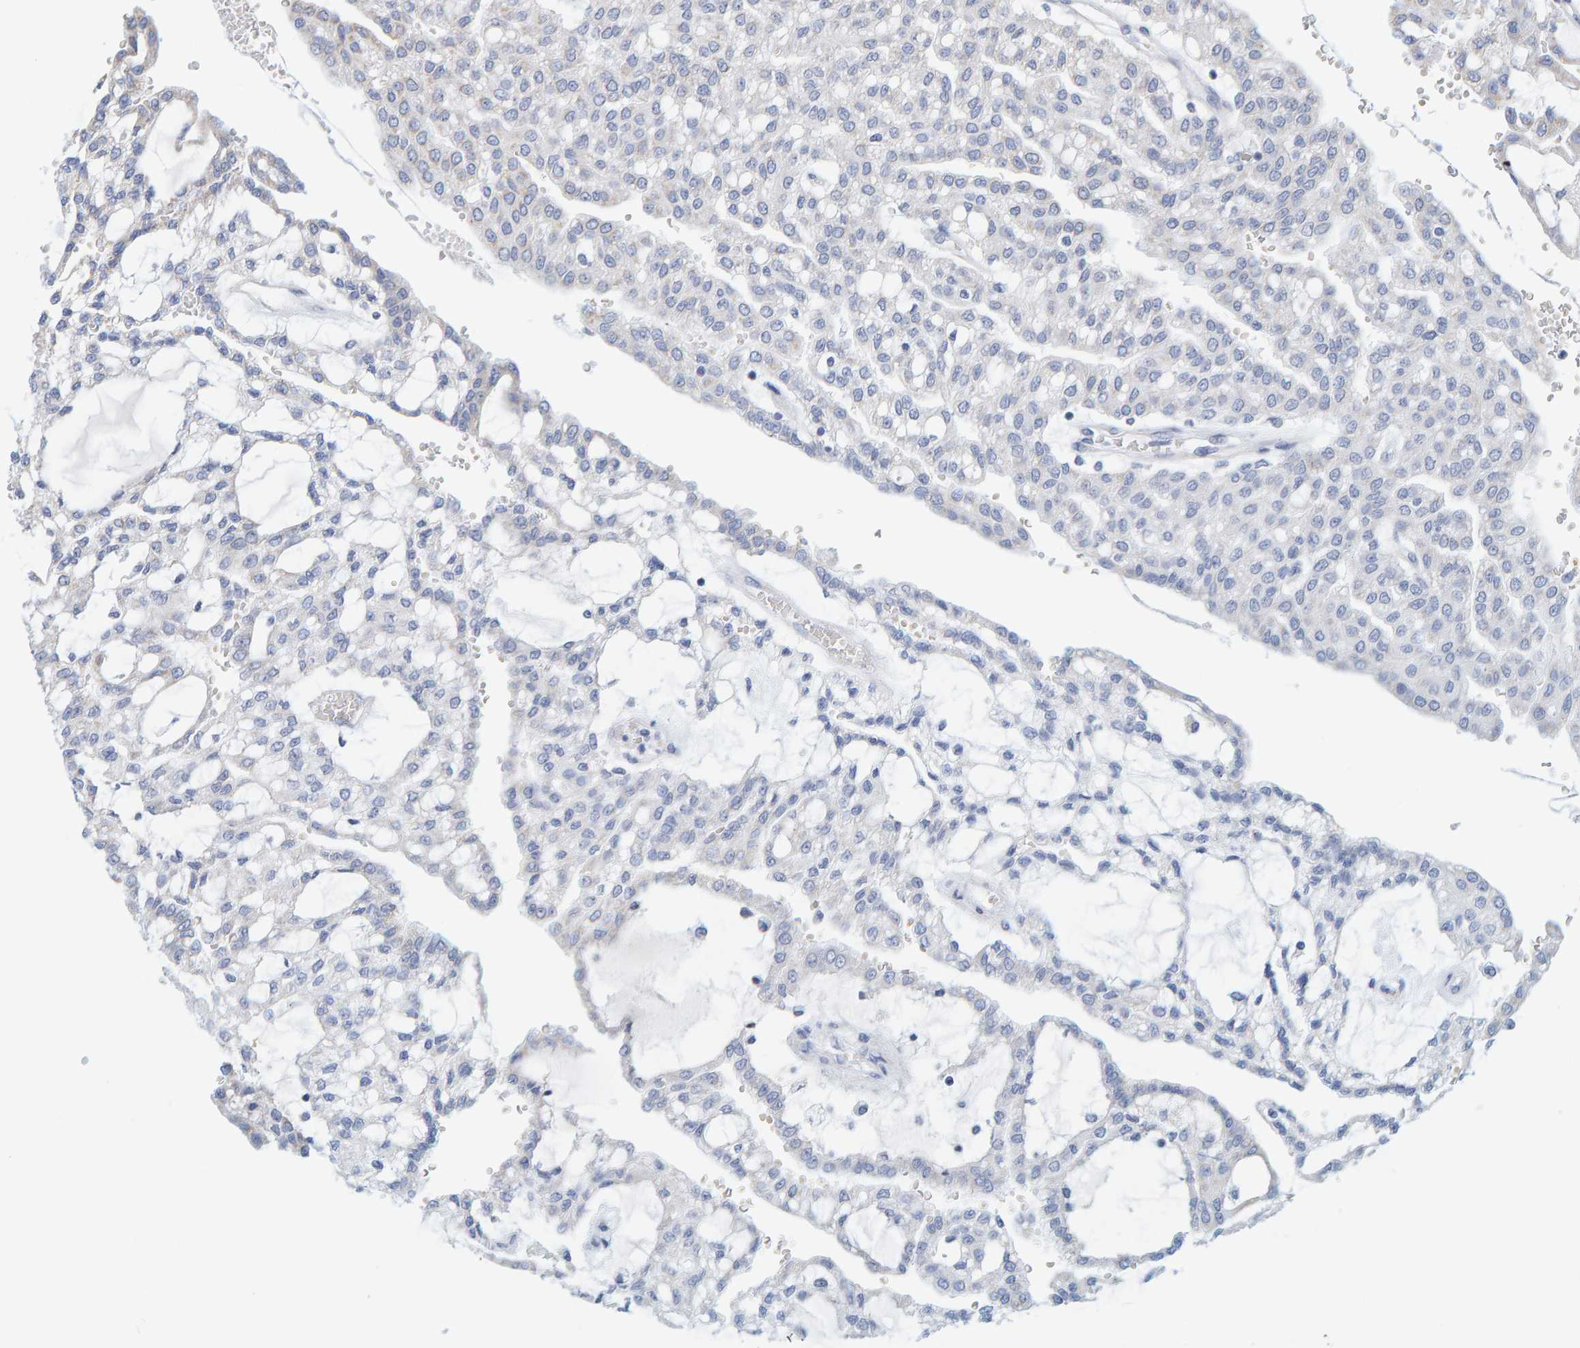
{"staining": {"intensity": "negative", "quantity": "none", "location": "none"}, "tissue": "renal cancer", "cell_type": "Tumor cells", "image_type": "cancer", "snomed": [{"axis": "morphology", "description": "Adenocarcinoma, NOS"}, {"axis": "topography", "description": "Kidney"}], "caption": "Immunohistochemistry of human renal adenocarcinoma displays no staining in tumor cells.", "gene": "ZC3H3", "patient": {"sex": "male", "age": 63}}